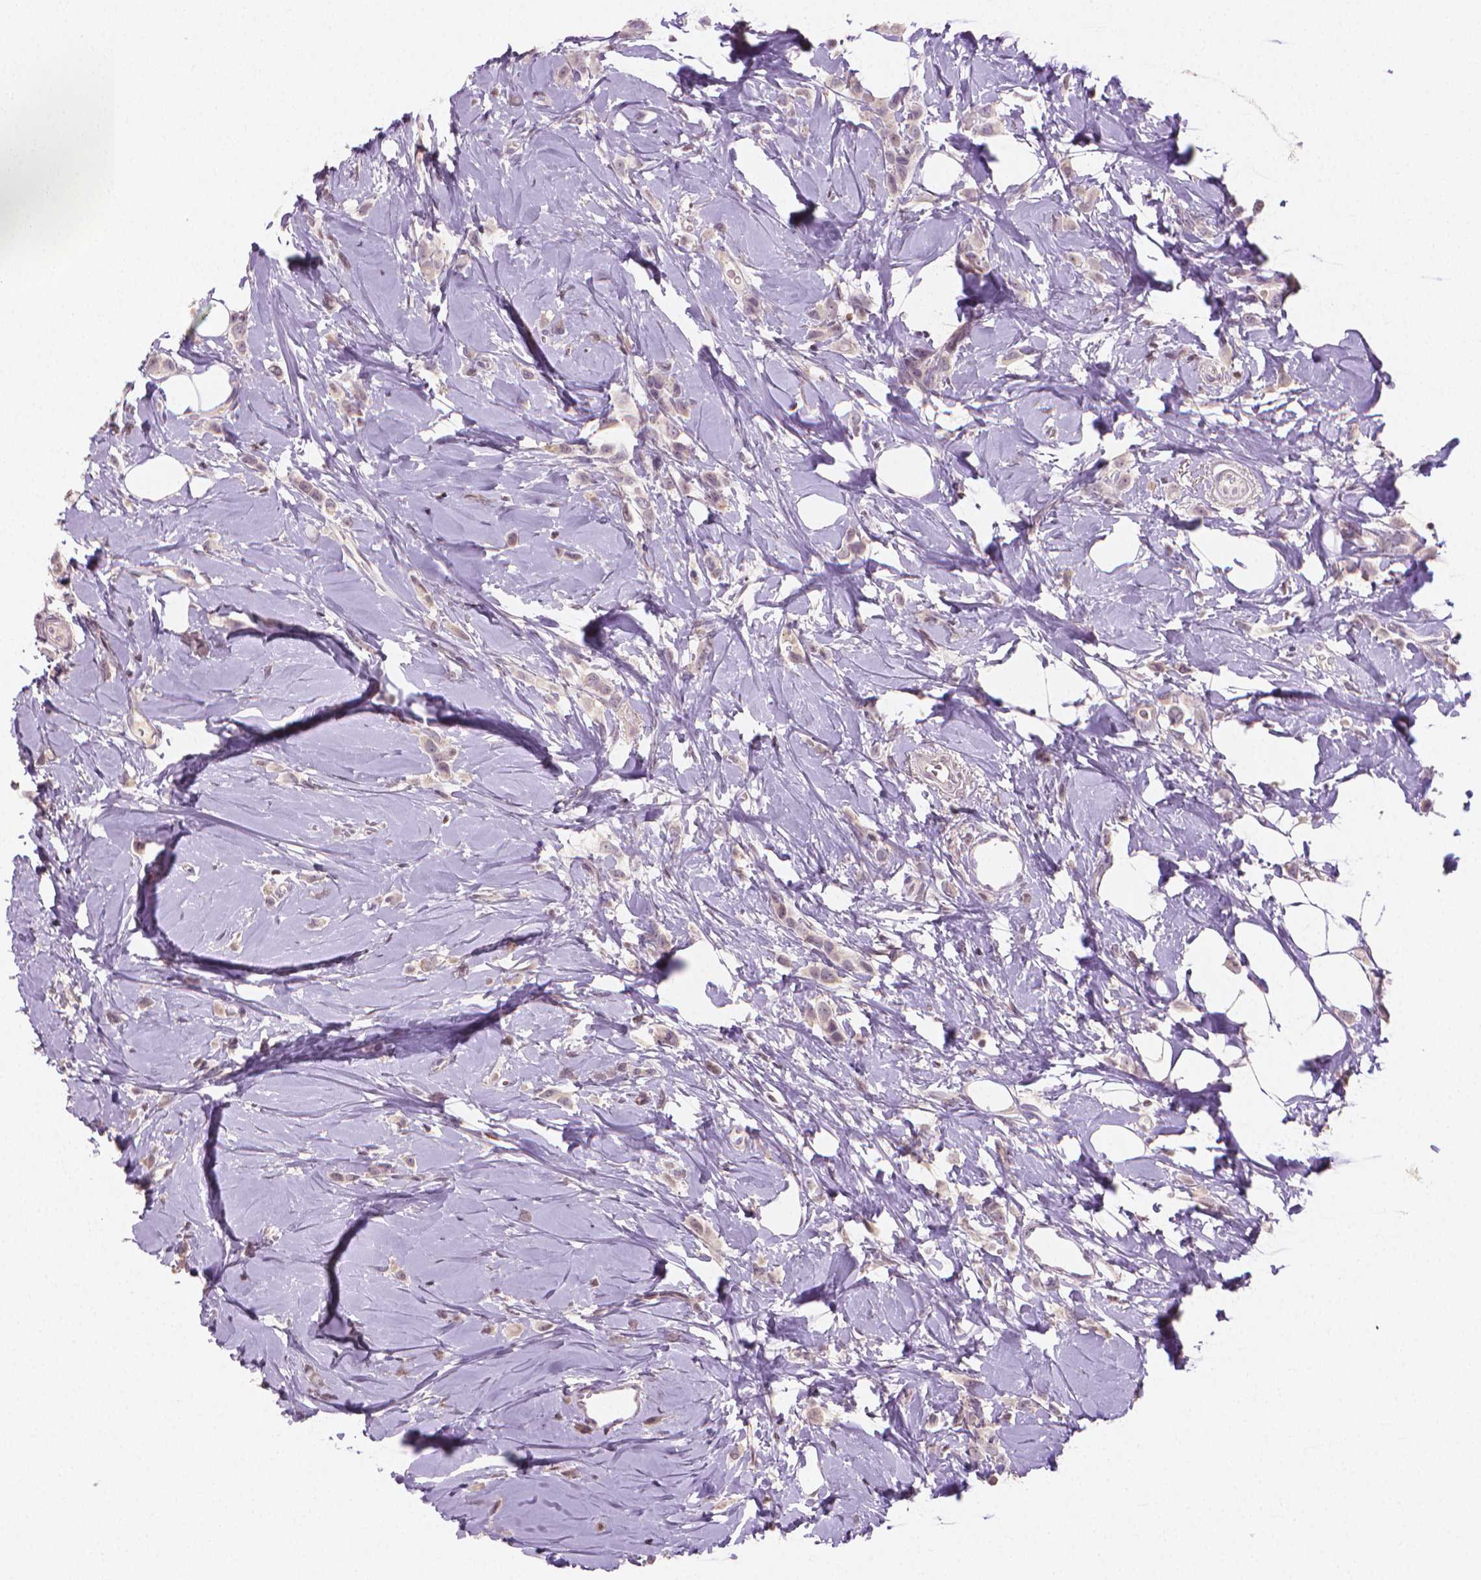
{"staining": {"intensity": "negative", "quantity": "none", "location": "none"}, "tissue": "breast cancer", "cell_type": "Tumor cells", "image_type": "cancer", "snomed": [{"axis": "morphology", "description": "Lobular carcinoma"}, {"axis": "topography", "description": "Breast"}], "caption": "Immunohistochemical staining of breast cancer (lobular carcinoma) displays no significant positivity in tumor cells. (Immunohistochemistry, brightfield microscopy, high magnification).", "gene": "NCAN", "patient": {"sex": "female", "age": 66}}